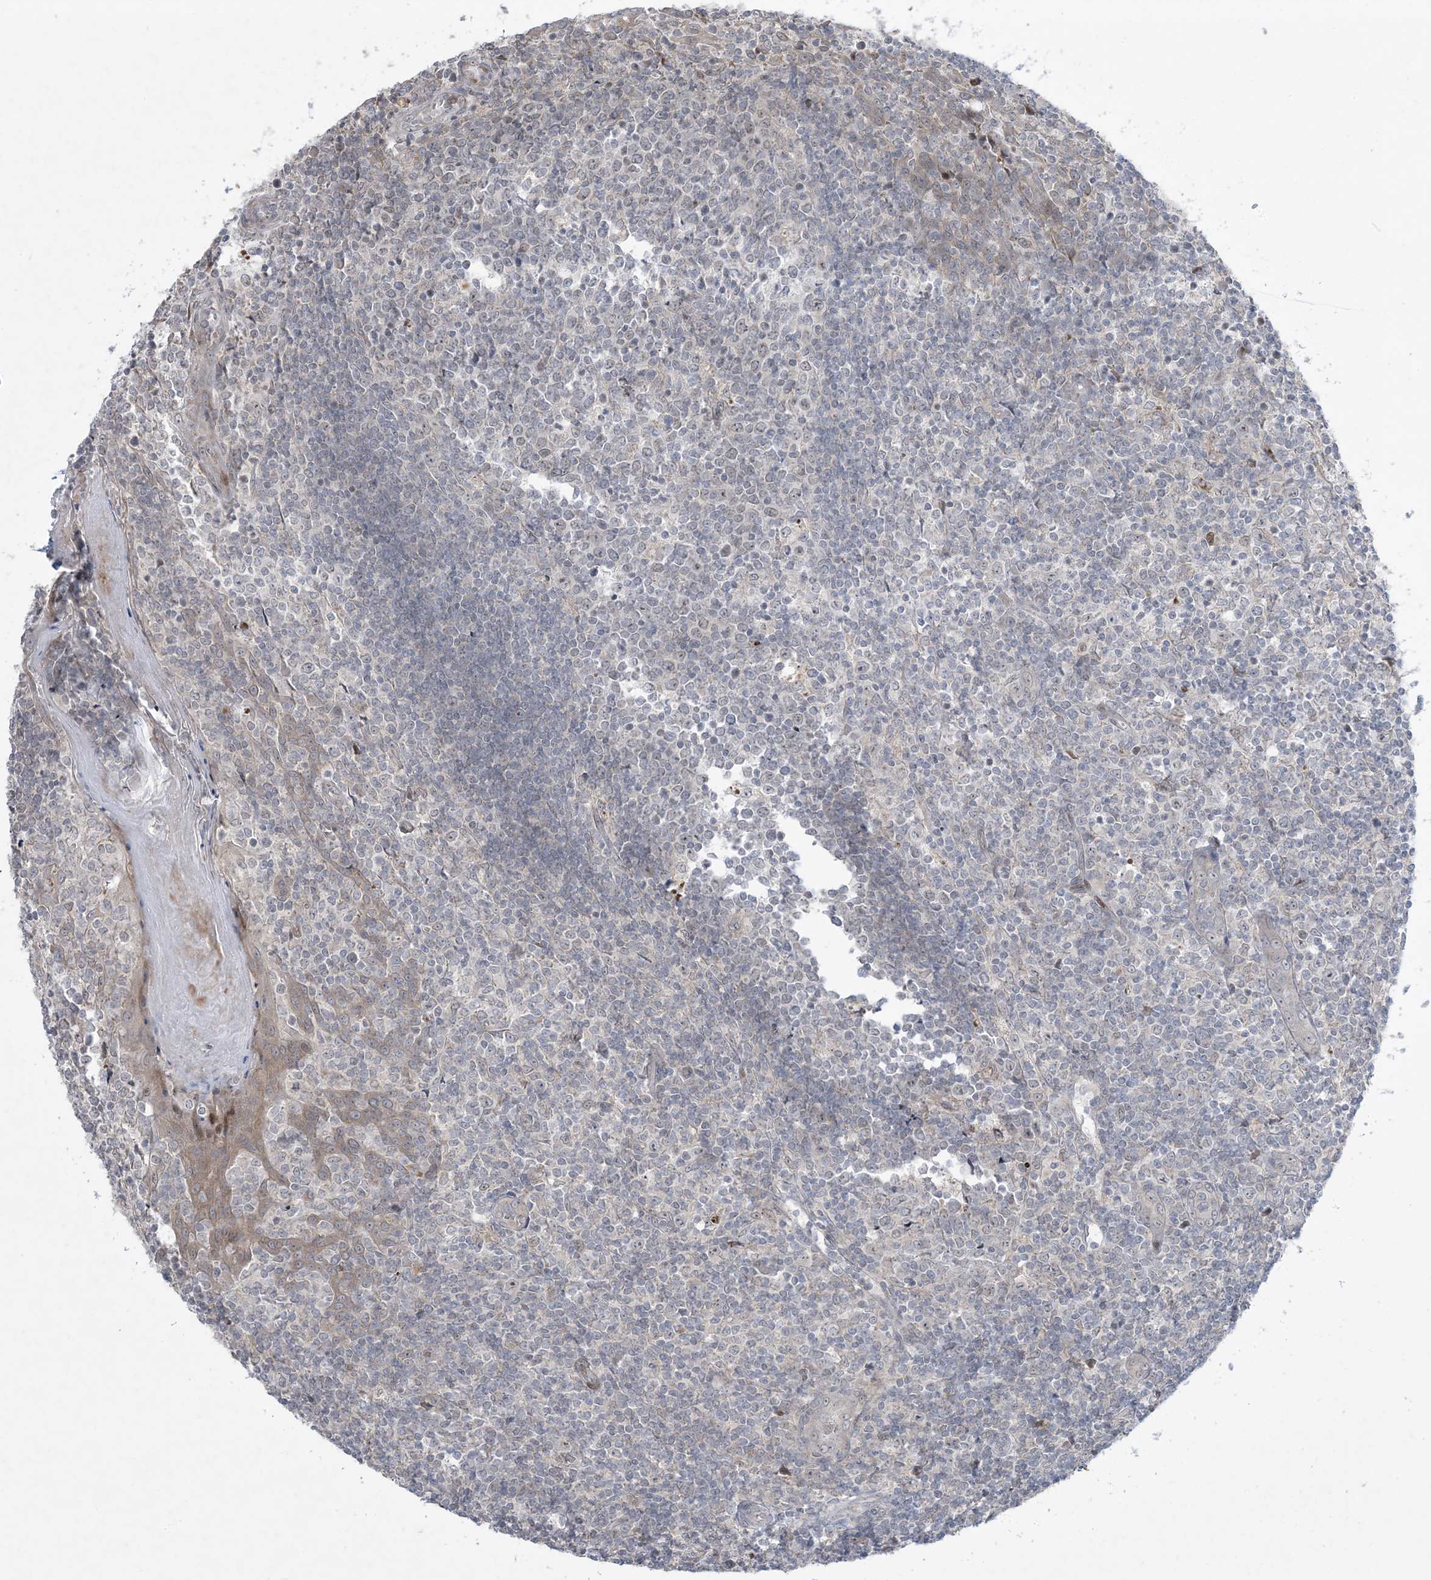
{"staining": {"intensity": "negative", "quantity": "none", "location": "none"}, "tissue": "tonsil", "cell_type": "Germinal center cells", "image_type": "normal", "snomed": [{"axis": "morphology", "description": "Normal tissue, NOS"}, {"axis": "topography", "description": "Tonsil"}], "caption": "The image displays no staining of germinal center cells in benign tonsil.", "gene": "SOGA3", "patient": {"sex": "female", "age": 19}}